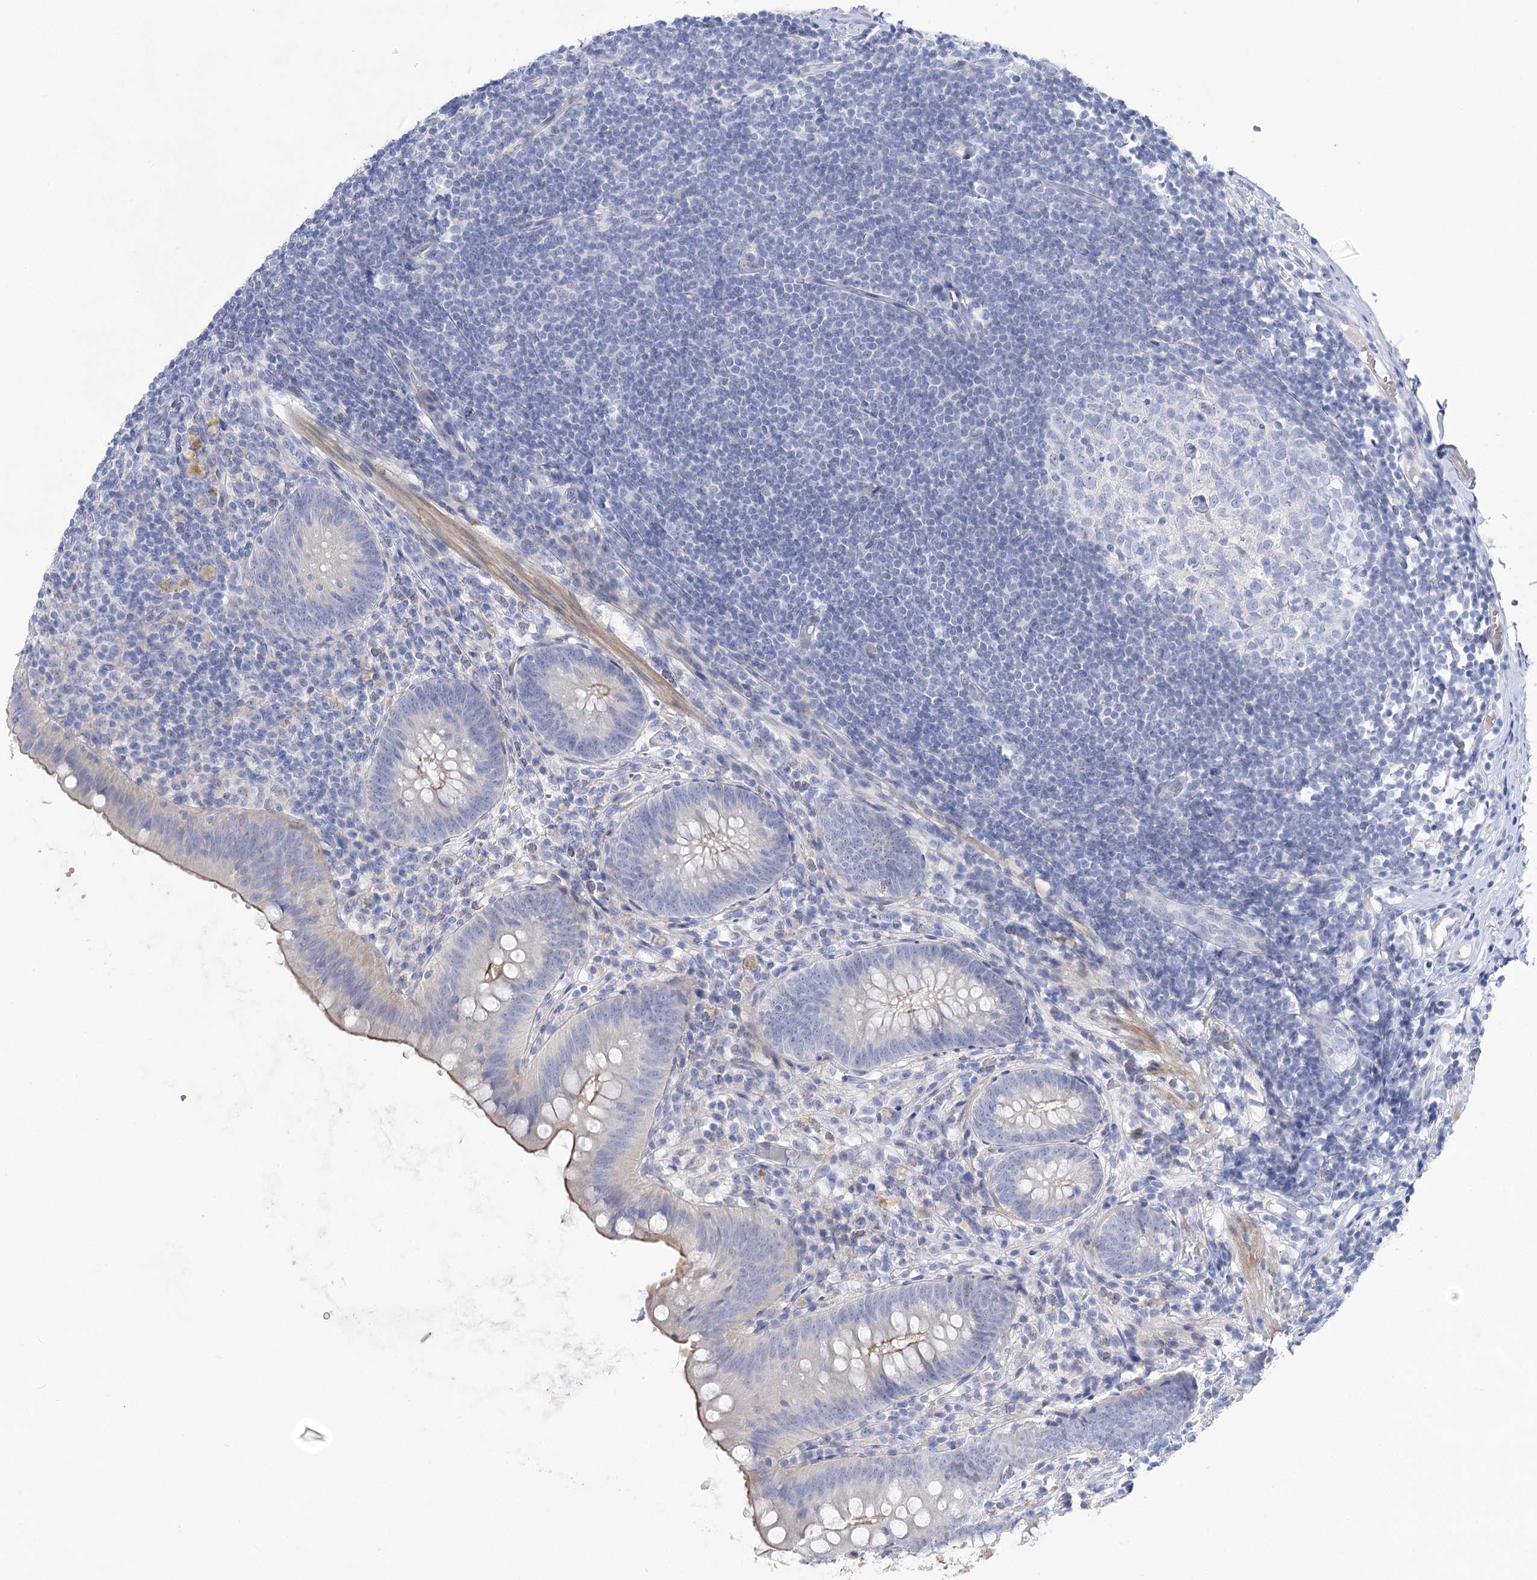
{"staining": {"intensity": "weak", "quantity": "<25%", "location": "cytoplasmic/membranous"}, "tissue": "appendix", "cell_type": "Glandular cells", "image_type": "normal", "snomed": [{"axis": "morphology", "description": "Normal tissue, NOS"}, {"axis": "topography", "description": "Appendix"}], "caption": "DAB (3,3'-diaminobenzidine) immunohistochemical staining of normal appendix displays no significant expression in glandular cells.", "gene": "WDR74", "patient": {"sex": "female", "age": 62}}